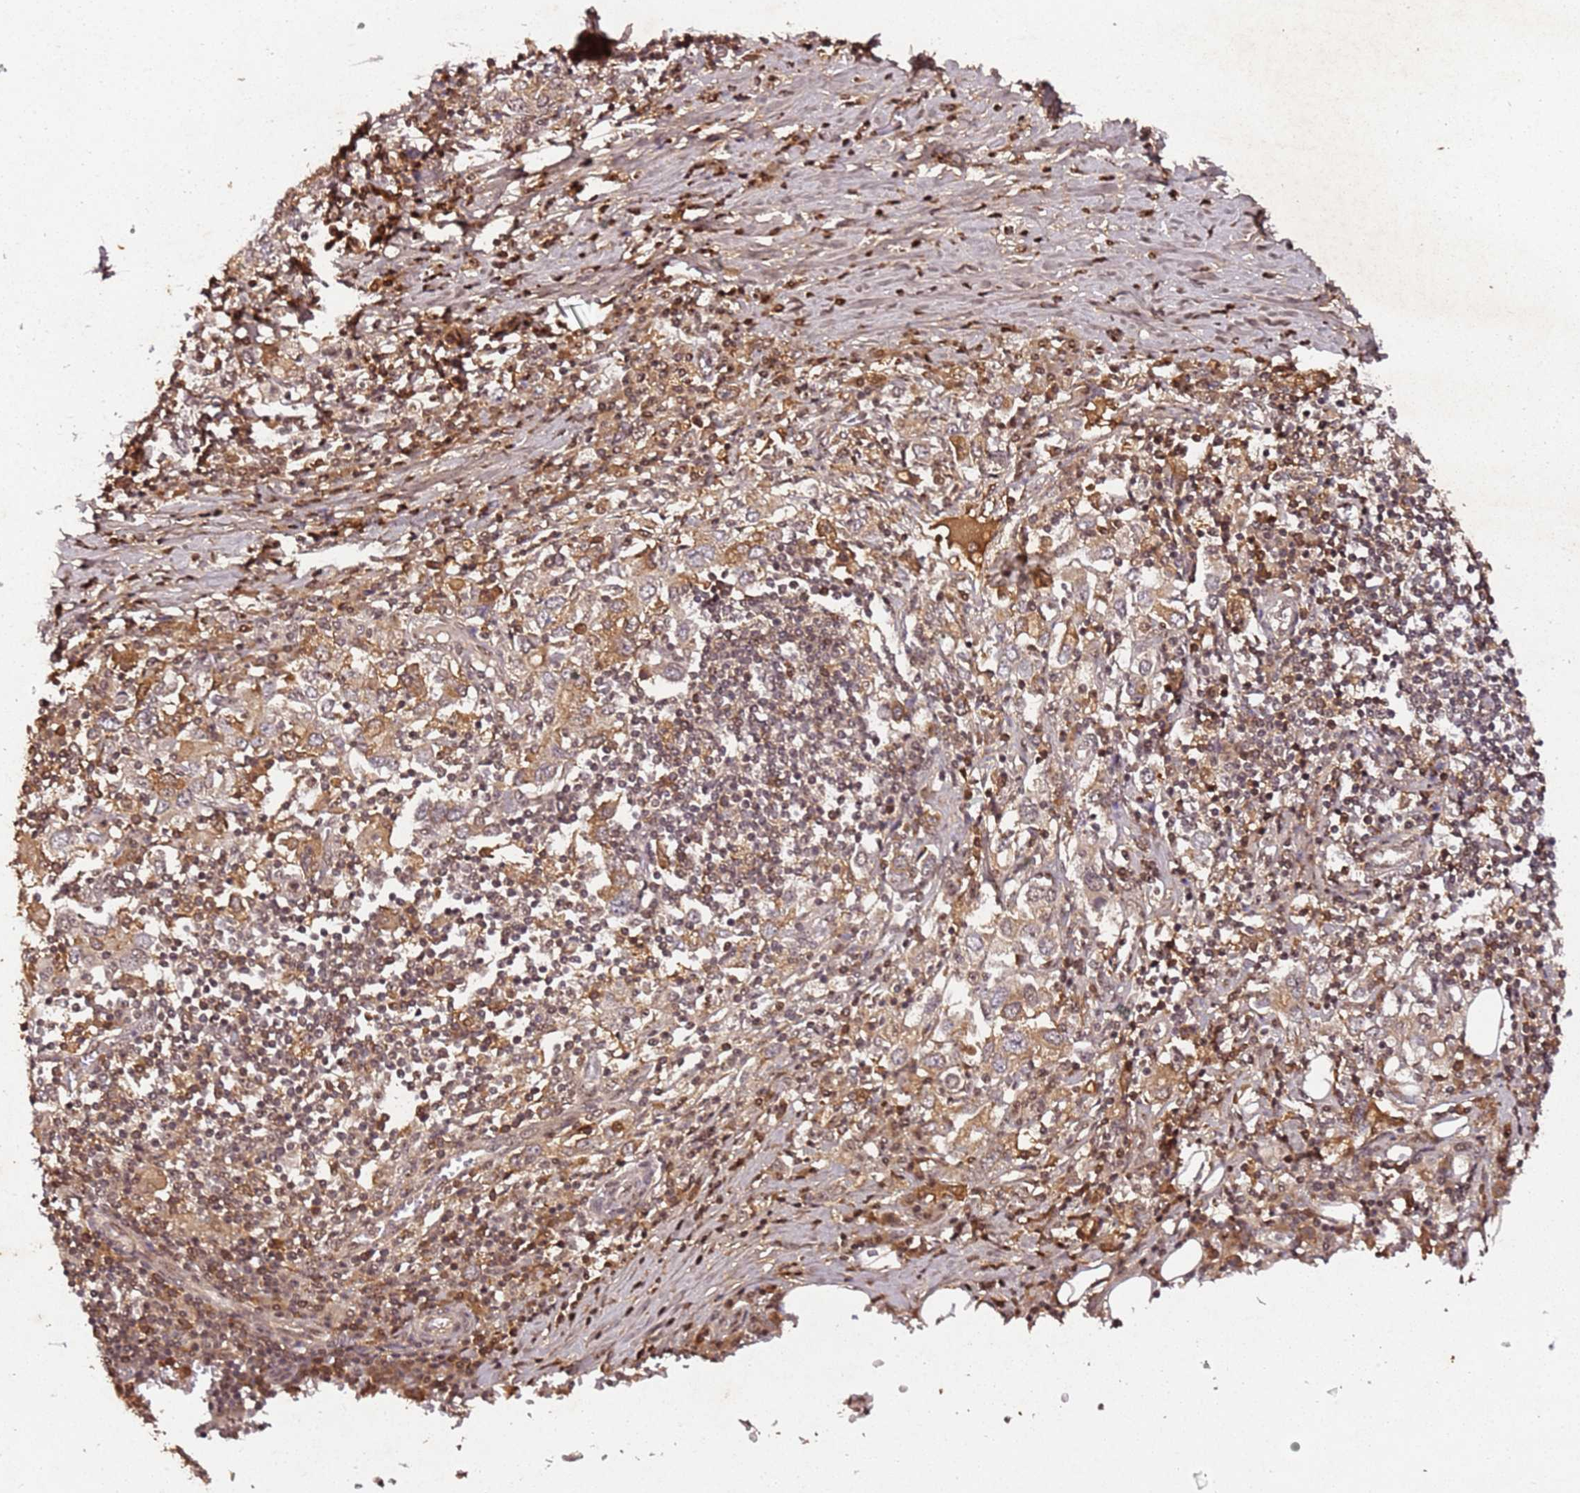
{"staining": {"intensity": "weak", "quantity": "25%-75%", "location": "cytoplasmic/membranous"}, "tissue": "stomach cancer", "cell_type": "Tumor cells", "image_type": "cancer", "snomed": [{"axis": "morphology", "description": "Adenocarcinoma, NOS"}, {"axis": "topography", "description": "Stomach, upper"}, {"axis": "topography", "description": "Stomach"}], "caption": "Tumor cells display low levels of weak cytoplasmic/membranous positivity in approximately 25%-75% of cells in human stomach cancer.", "gene": "COL1A2", "patient": {"sex": "male", "age": 62}}